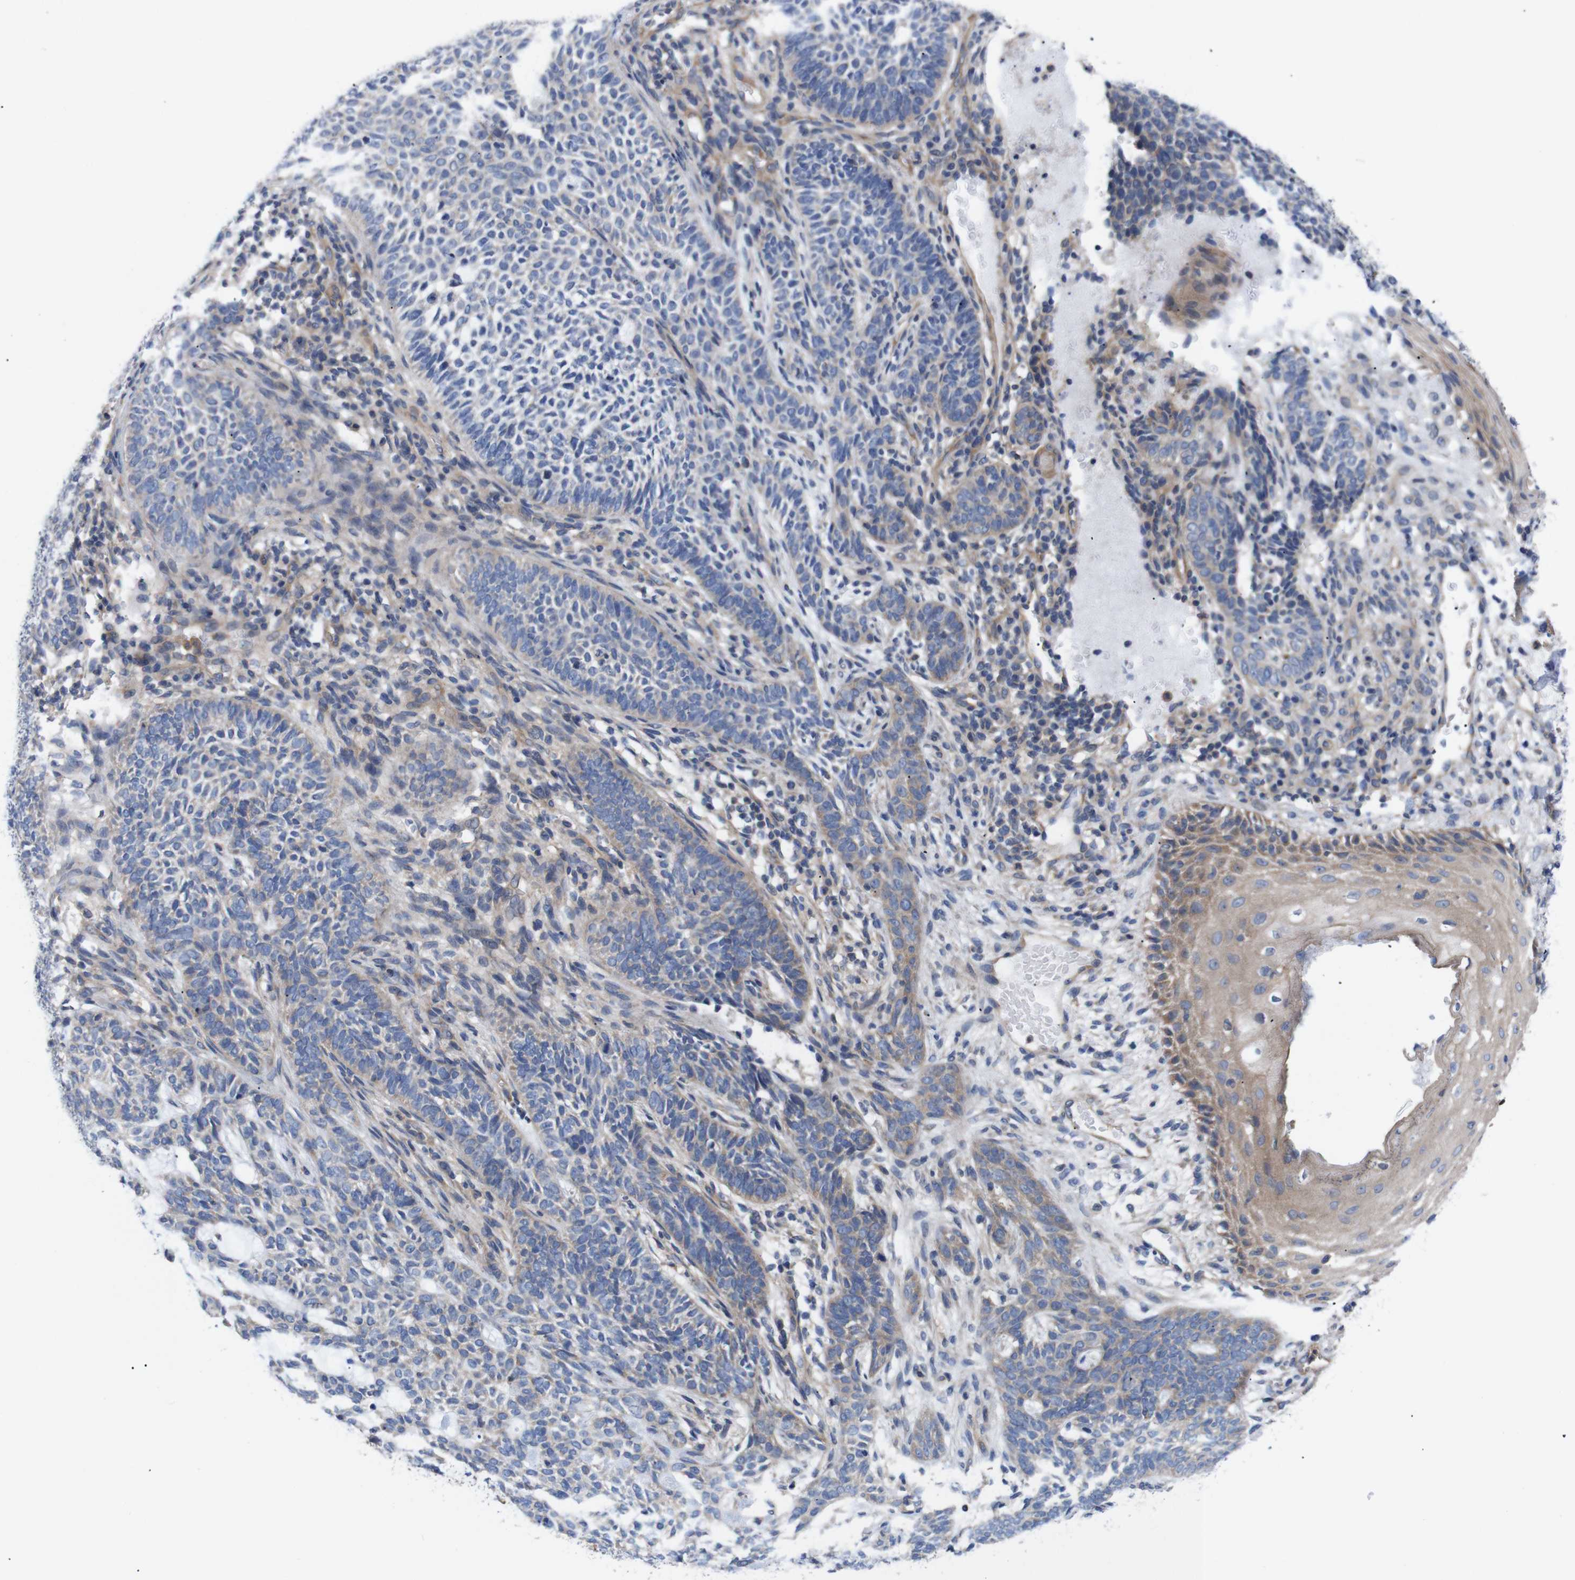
{"staining": {"intensity": "moderate", "quantity": "<25%", "location": "cytoplasmic/membranous"}, "tissue": "skin cancer", "cell_type": "Tumor cells", "image_type": "cancer", "snomed": [{"axis": "morphology", "description": "Basal cell carcinoma"}, {"axis": "topography", "description": "Skin"}], "caption": "An IHC photomicrograph of neoplastic tissue is shown. Protein staining in brown highlights moderate cytoplasmic/membranous positivity in skin cancer (basal cell carcinoma) within tumor cells. The staining was performed using DAB, with brown indicating positive protein expression. Nuclei are stained blue with hematoxylin.", "gene": "USH1C", "patient": {"sex": "male", "age": 87}}